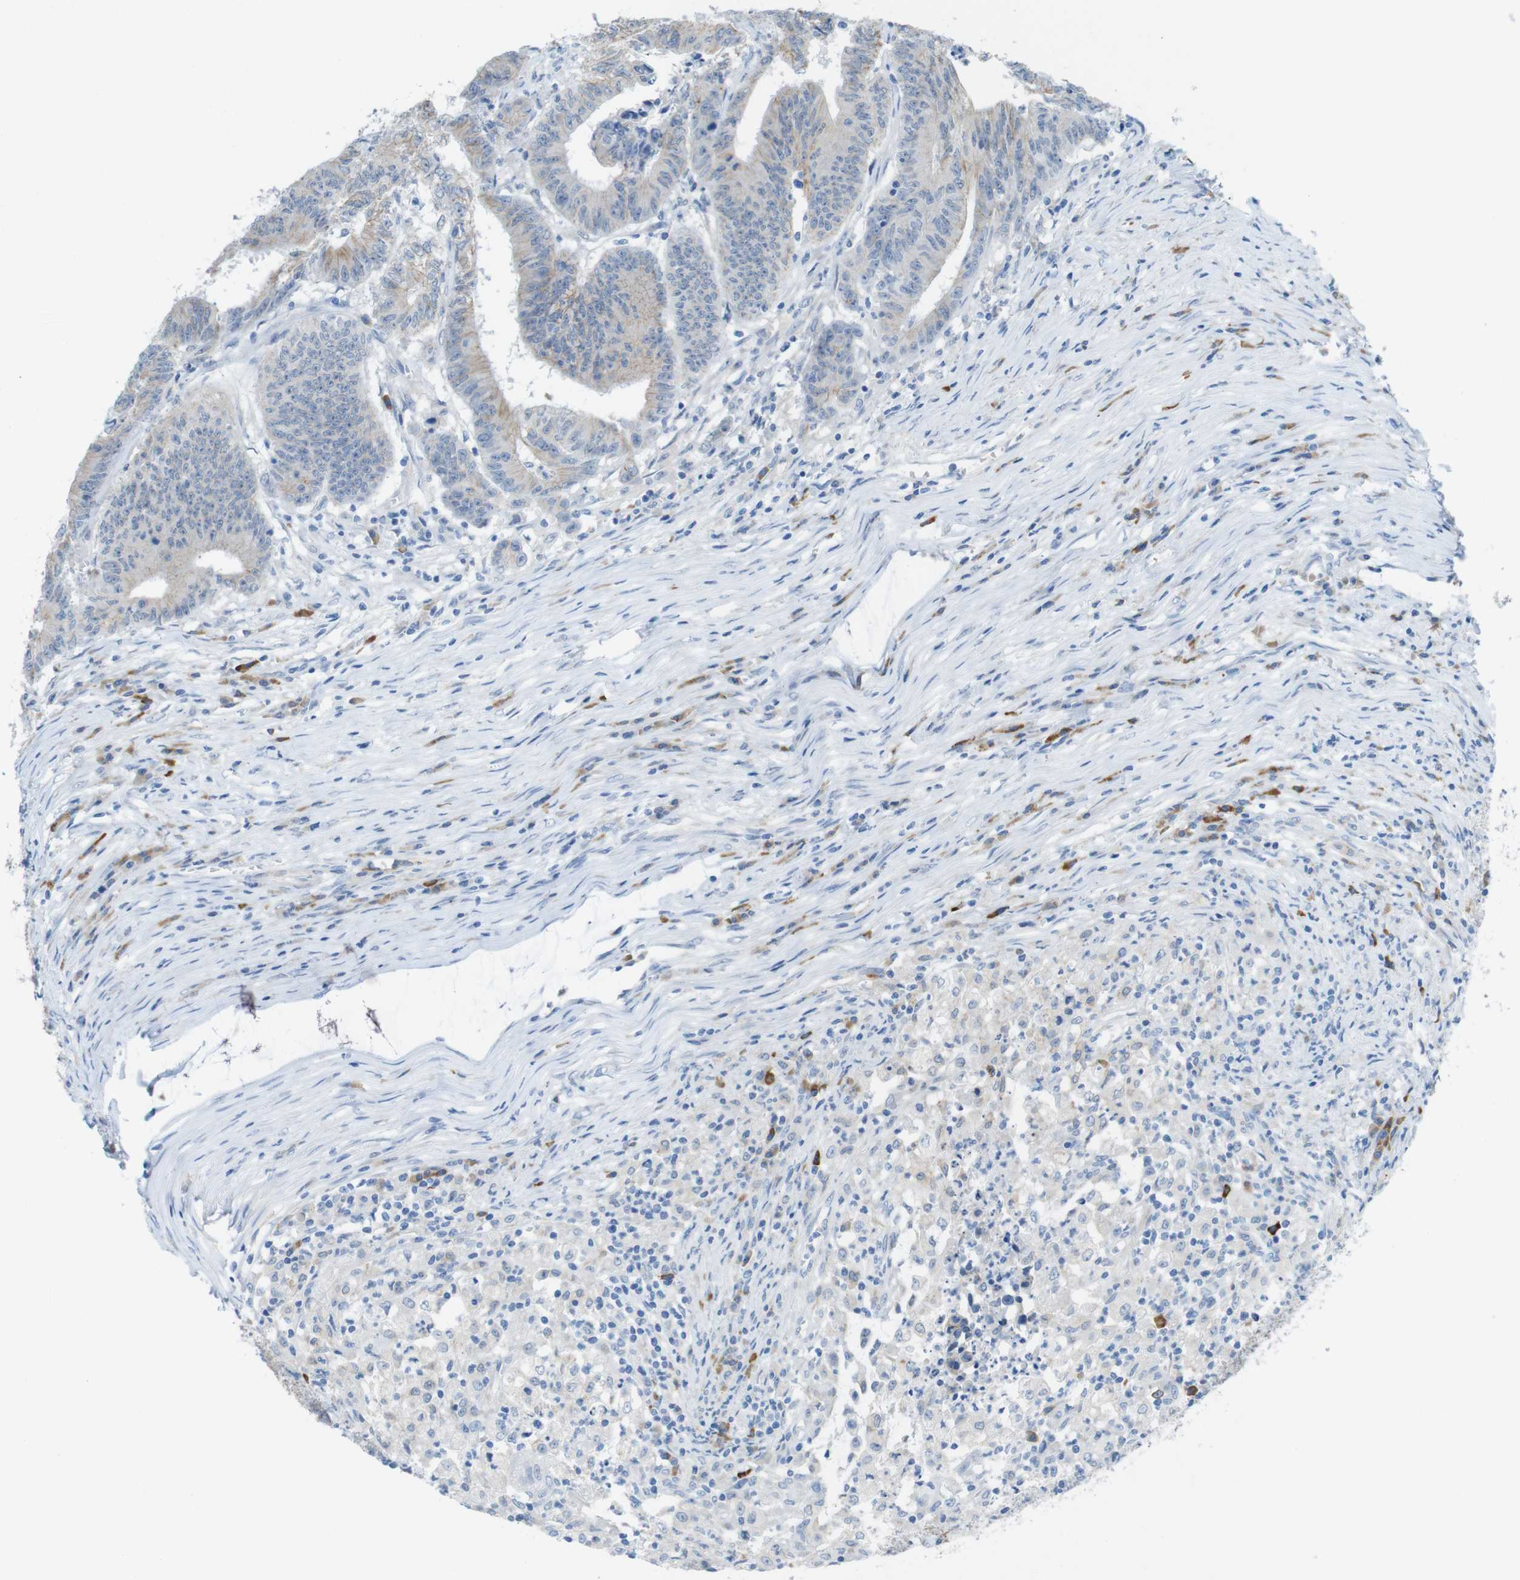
{"staining": {"intensity": "weak", "quantity": "<25%", "location": "cytoplasmic/membranous"}, "tissue": "colorectal cancer", "cell_type": "Tumor cells", "image_type": "cancer", "snomed": [{"axis": "morphology", "description": "Adenocarcinoma, NOS"}, {"axis": "topography", "description": "Colon"}], "caption": "The immunohistochemistry image has no significant staining in tumor cells of adenocarcinoma (colorectal) tissue.", "gene": "CLMN", "patient": {"sex": "male", "age": 45}}